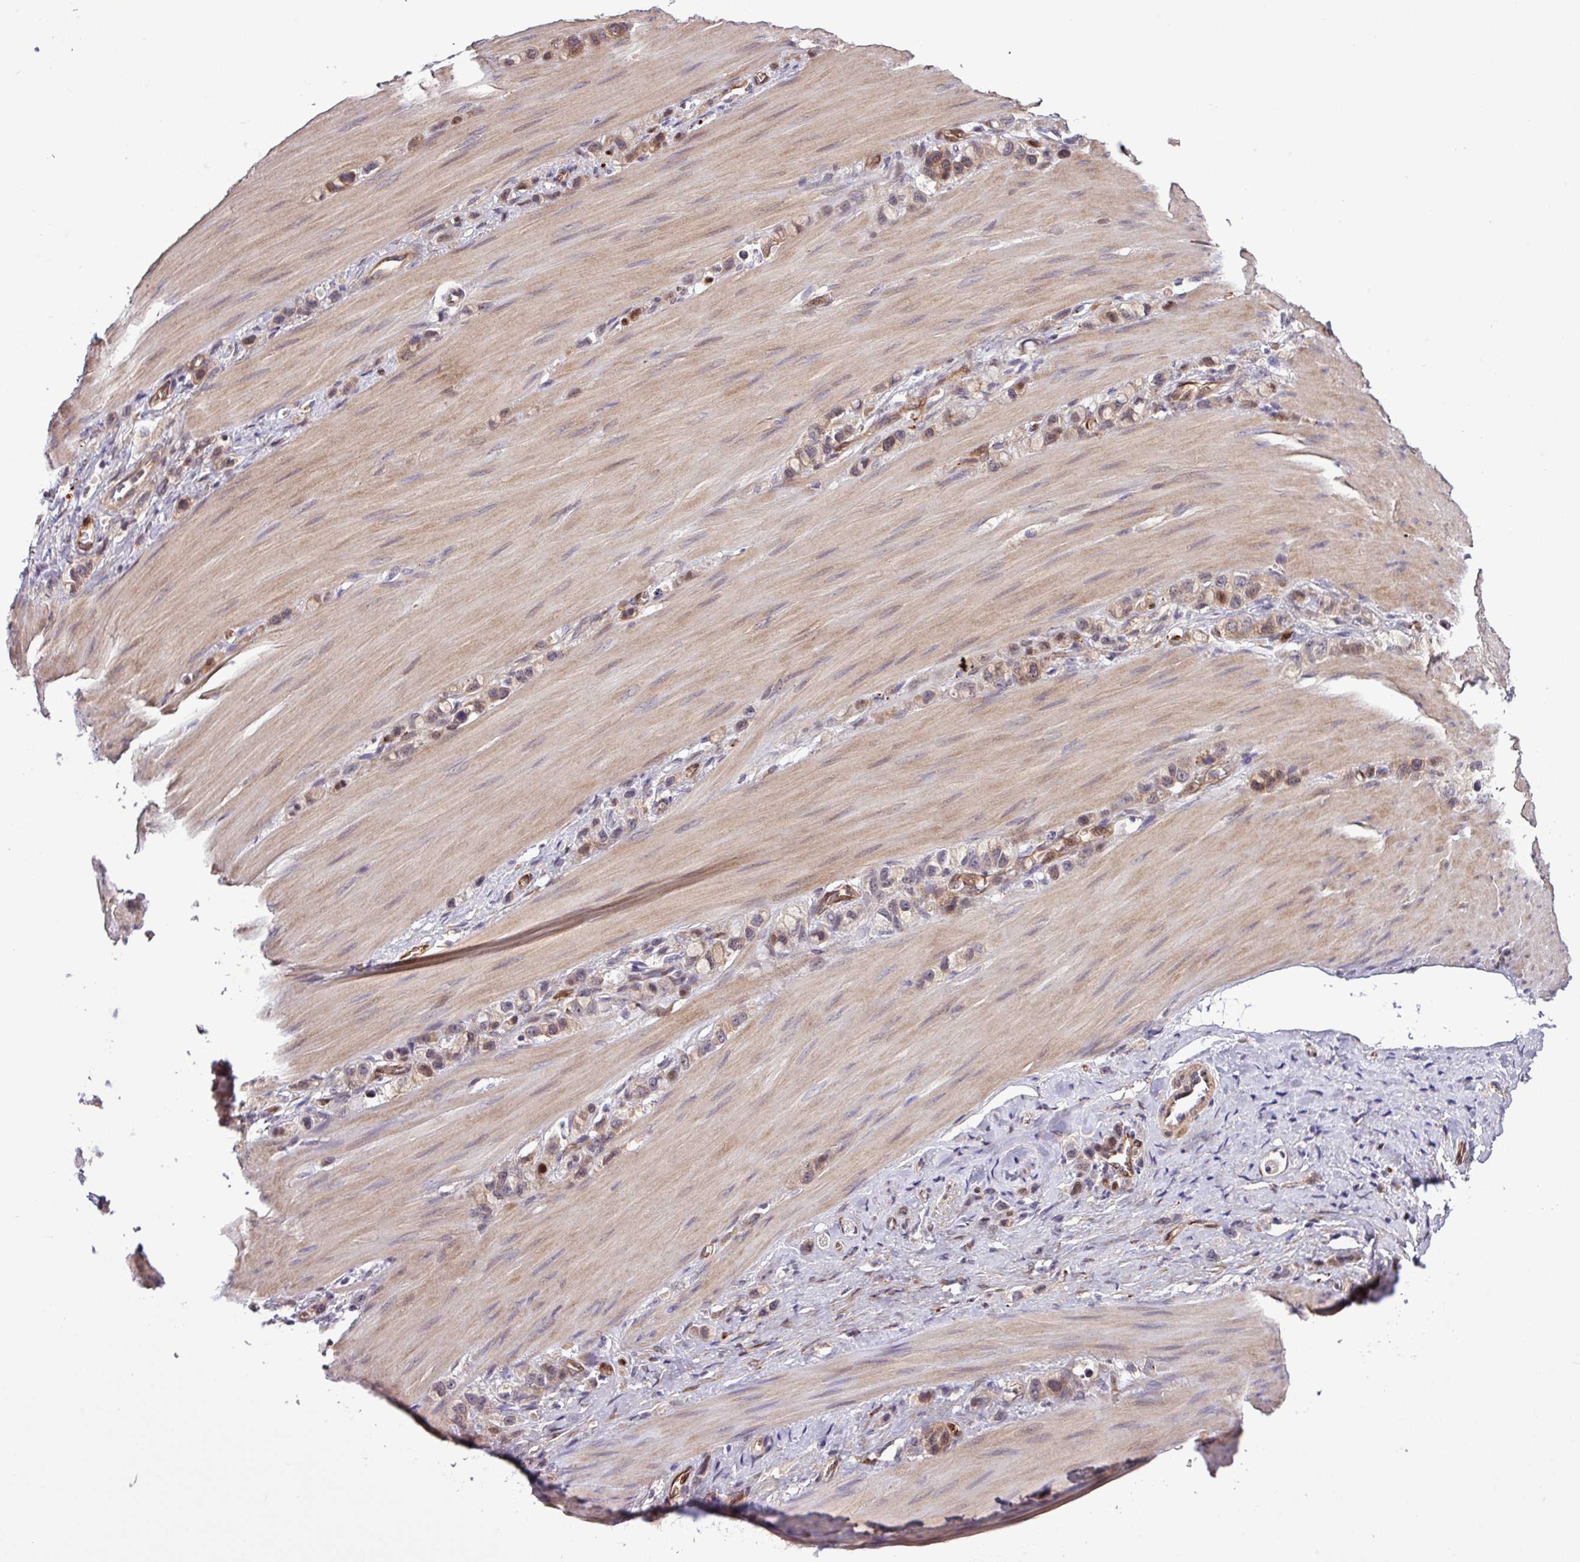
{"staining": {"intensity": "moderate", "quantity": ">75%", "location": "cytoplasmic/membranous,nuclear"}, "tissue": "stomach cancer", "cell_type": "Tumor cells", "image_type": "cancer", "snomed": [{"axis": "morphology", "description": "Adenocarcinoma, NOS"}, {"axis": "topography", "description": "Stomach"}], "caption": "A high-resolution image shows IHC staining of stomach cancer, which exhibits moderate cytoplasmic/membranous and nuclear expression in about >75% of tumor cells.", "gene": "CARHSP1", "patient": {"sex": "female", "age": 65}}